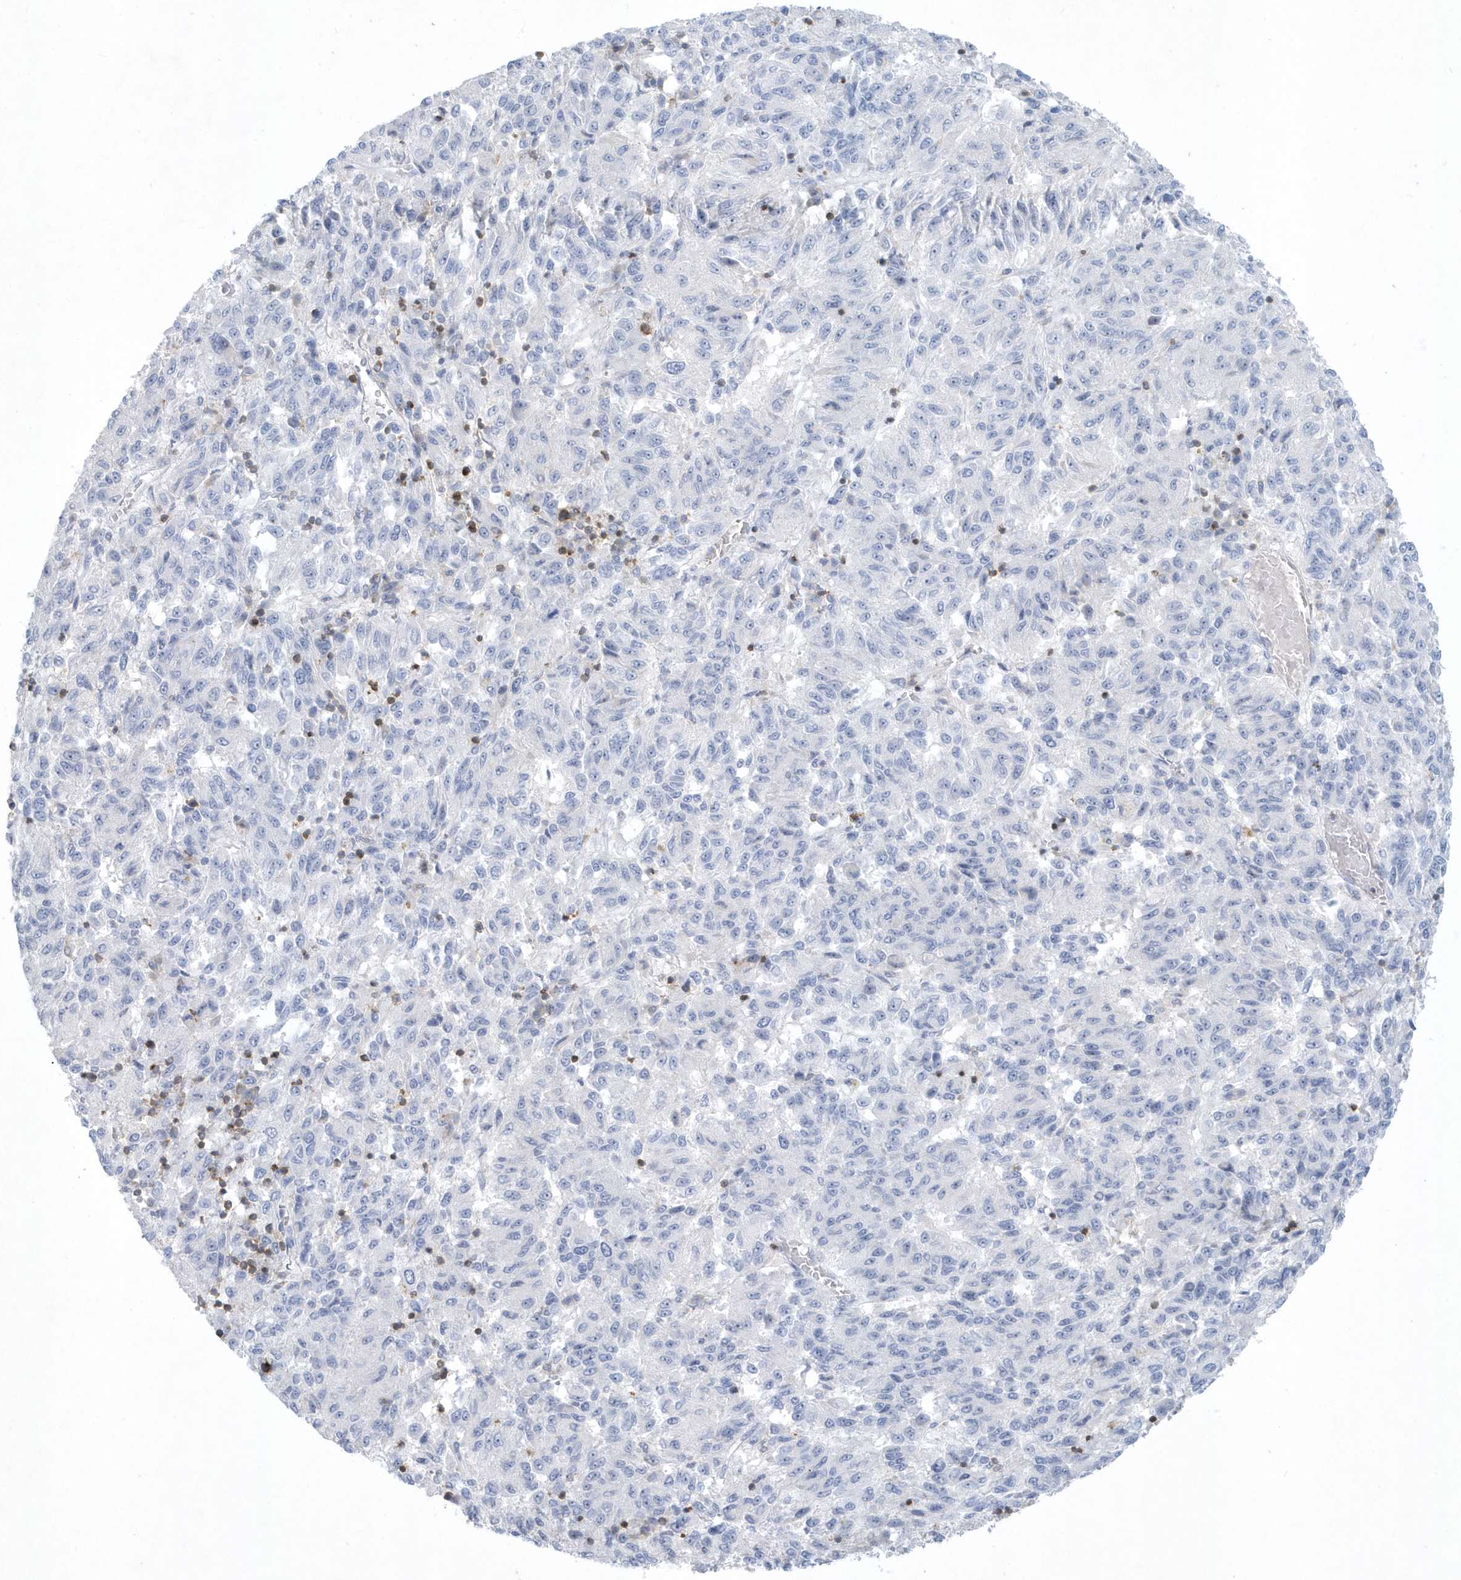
{"staining": {"intensity": "negative", "quantity": "none", "location": "none"}, "tissue": "melanoma", "cell_type": "Tumor cells", "image_type": "cancer", "snomed": [{"axis": "morphology", "description": "Malignant melanoma, Metastatic site"}, {"axis": "topography", "description": "Lung"}], "caption": "Tumor cells show no significant staining in malignant melanoma (metastatic site).", "gene": "PSD4", "patient": {"sex": "male", "age": 64}}